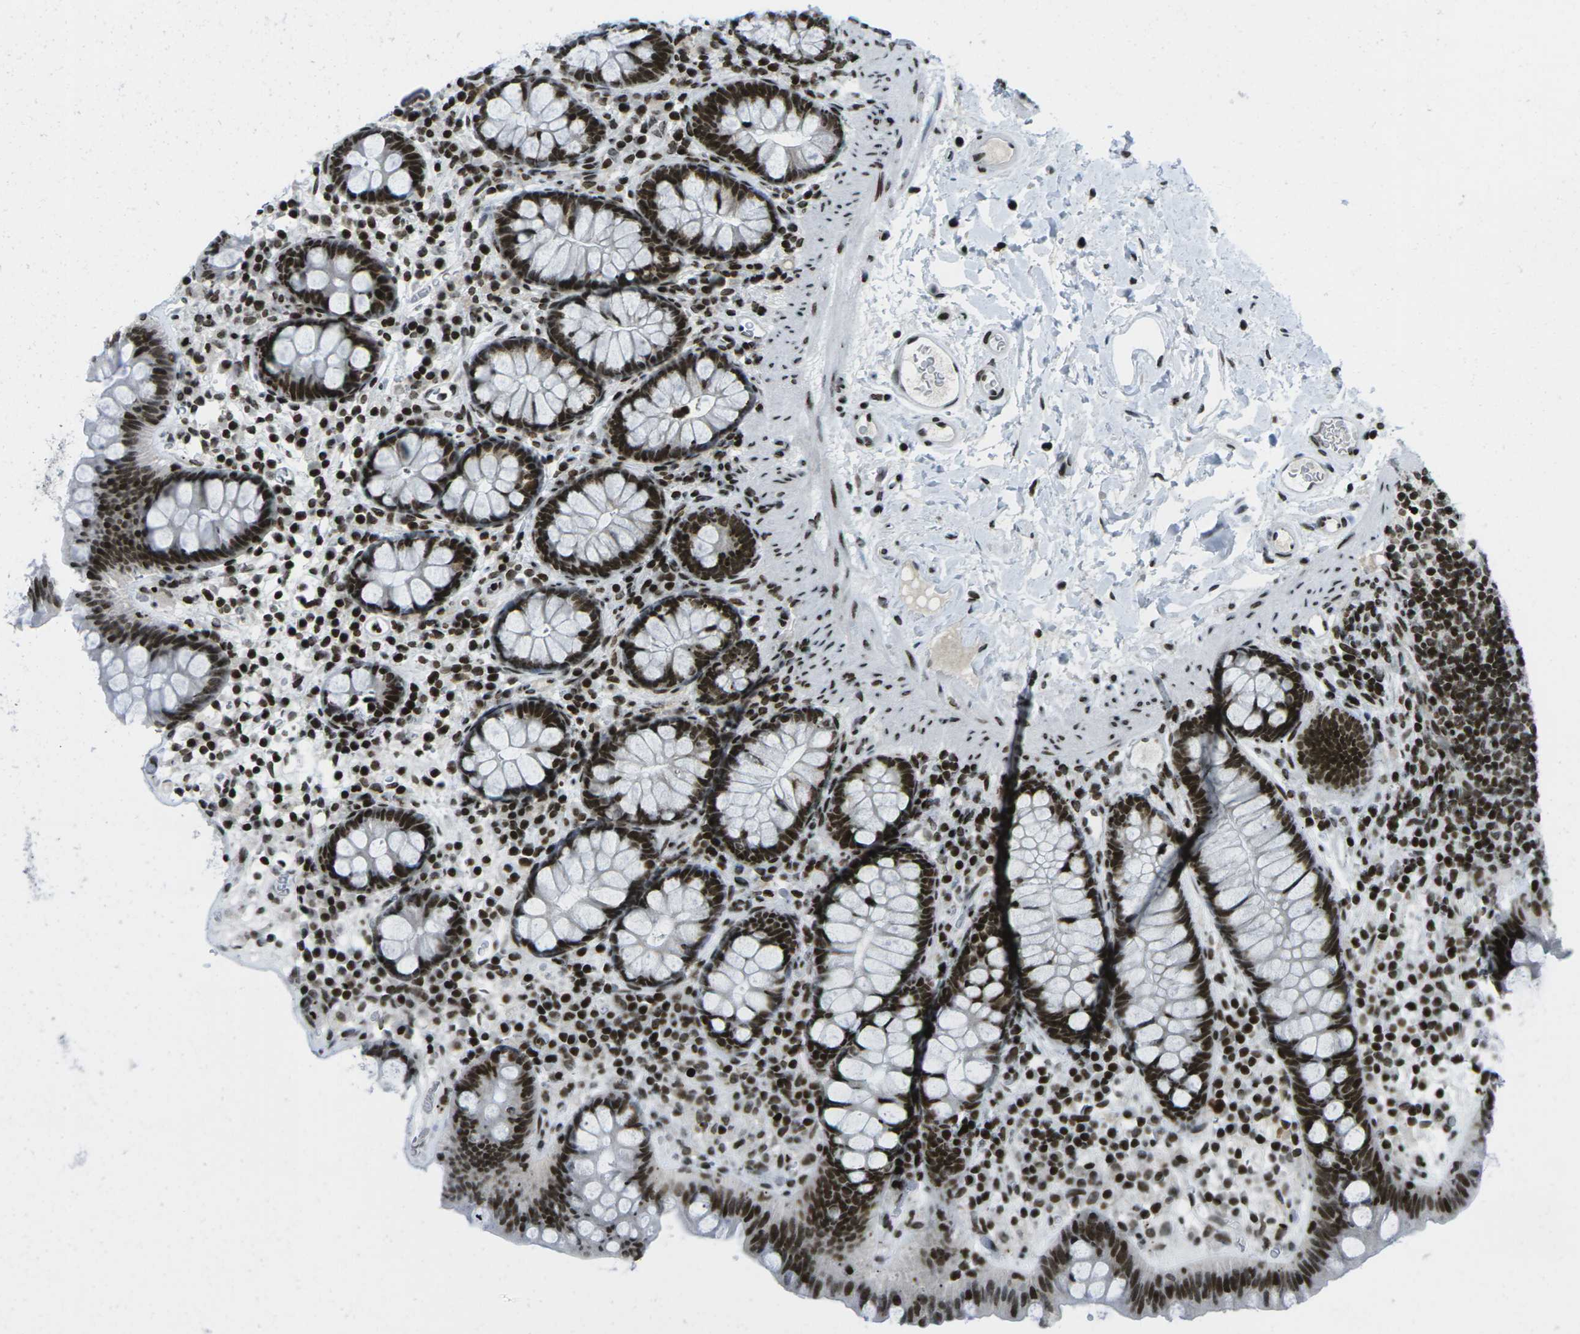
{"staining": {"intensity": "strong", "quantity": ">75%", "location": "nuclear"}, "tissue": "colon", "cell_type": "Endothelial cells", "image_type": "normal", "snomed": [{"axis": "morphology", "description": "Normal tissue, NOS"}, {"axis": "topography", "description": "Colon"}], "caption": "Immunohistochemistry (DAB (3,3'-diaminobenzidine)) staining of unremarkable colon exhibits strong nuclear protein positivity in approximately >75% of endothelial cells.", "gene": "EME1", "patient": {"sex": "female", "age": 80}}